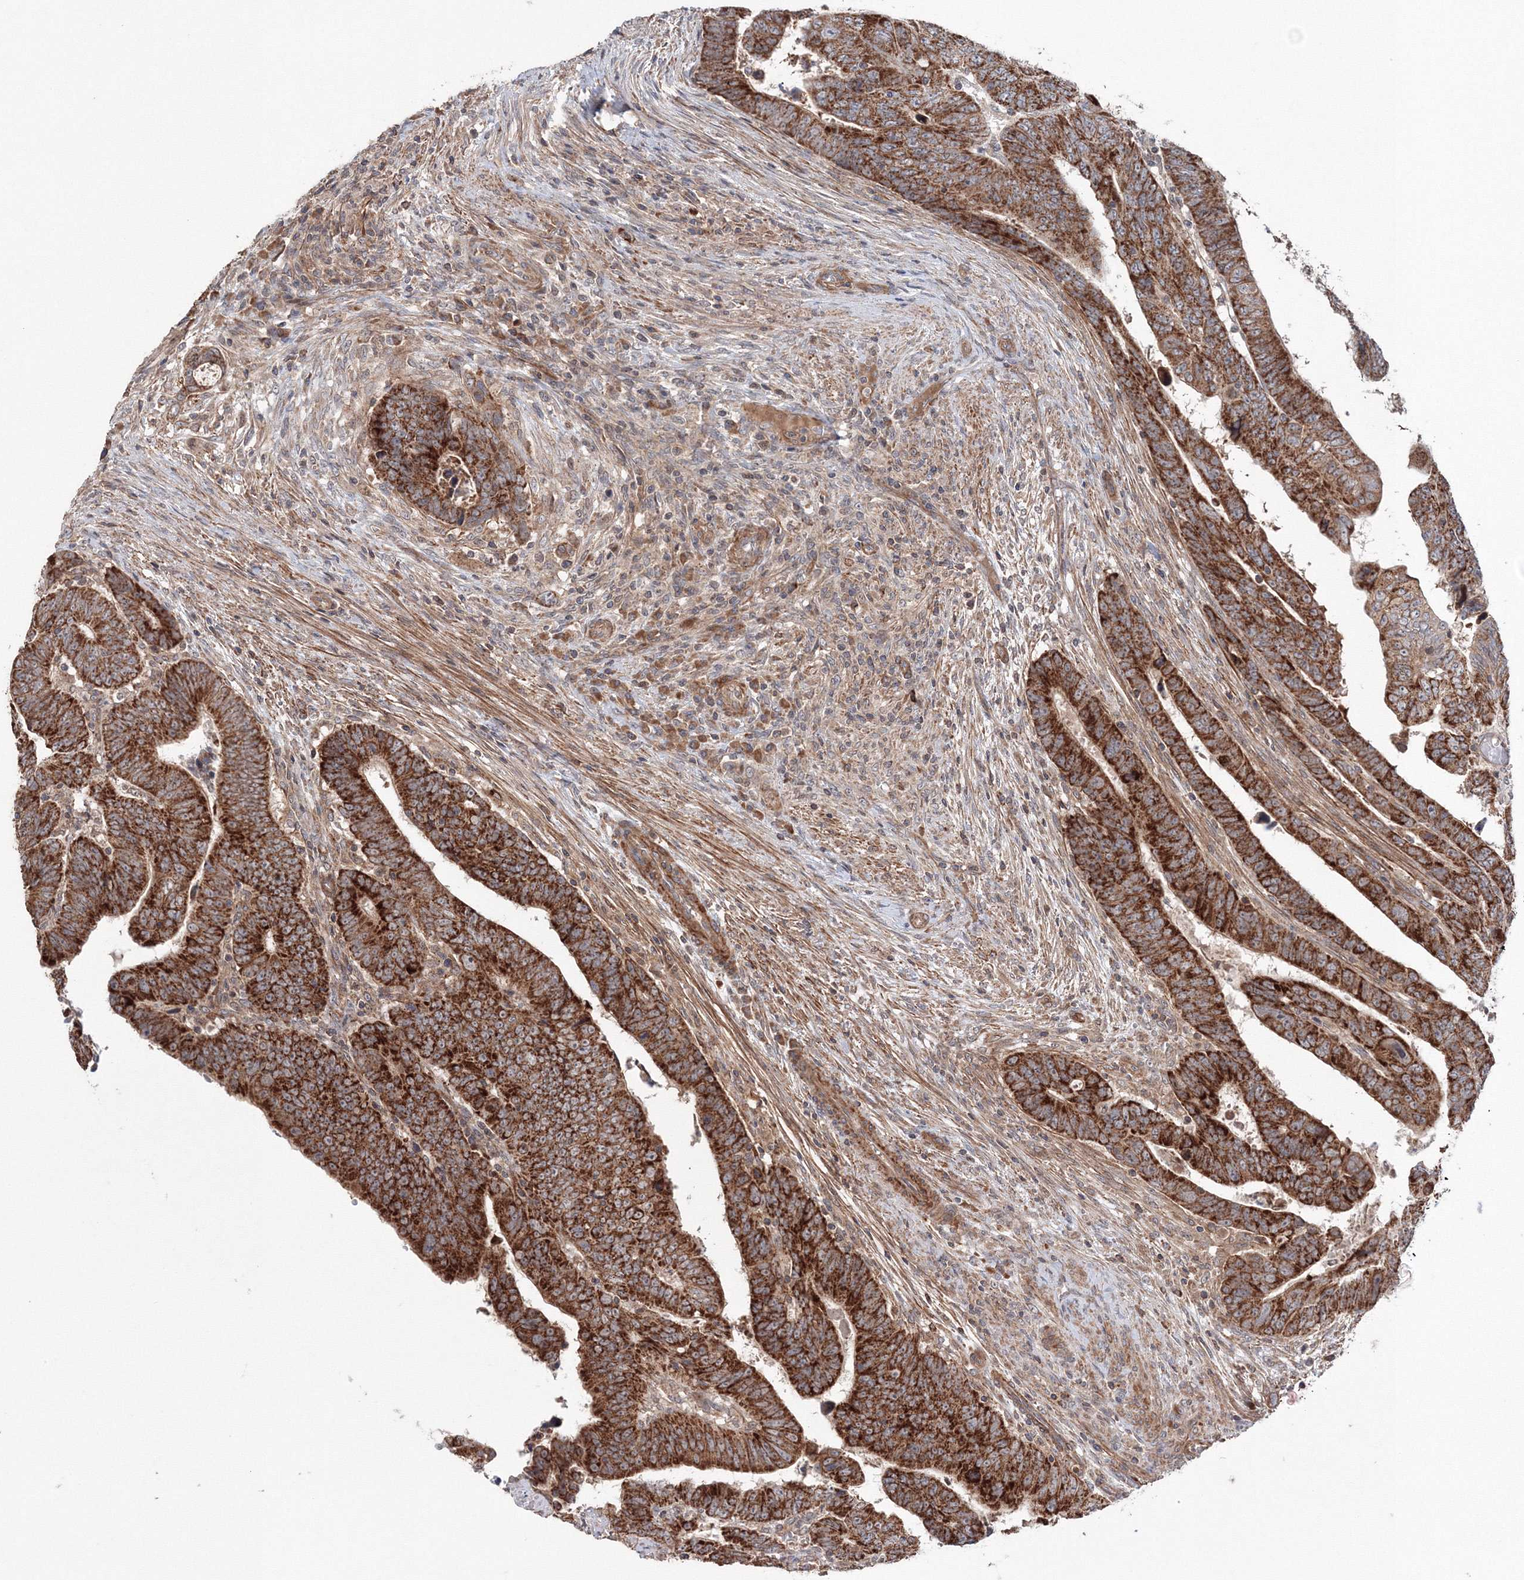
{"staining": {"intensity": "strong", "quantity": ">75%", "location": "cytoplasmic/membranous"}, "tissue": "colorectal cancer", "cell_type": "Tumor cells", "image_type": "cancer", "snomed": [{"axis": "morphology", "description": "Normal tissue, NOS"}, {"axis": "morphology", "description": "Adenocarcinoma, NOS"}, {"axis": "topography", "description": "Rectum"}], "caption": "Colorectal adenocarcinoma tissue exhibits strong cytoplasmic/membranous expression in about >75% of tumor cells", "gene": "NOA1", "patient": {"sex": "female", "age": 65}}